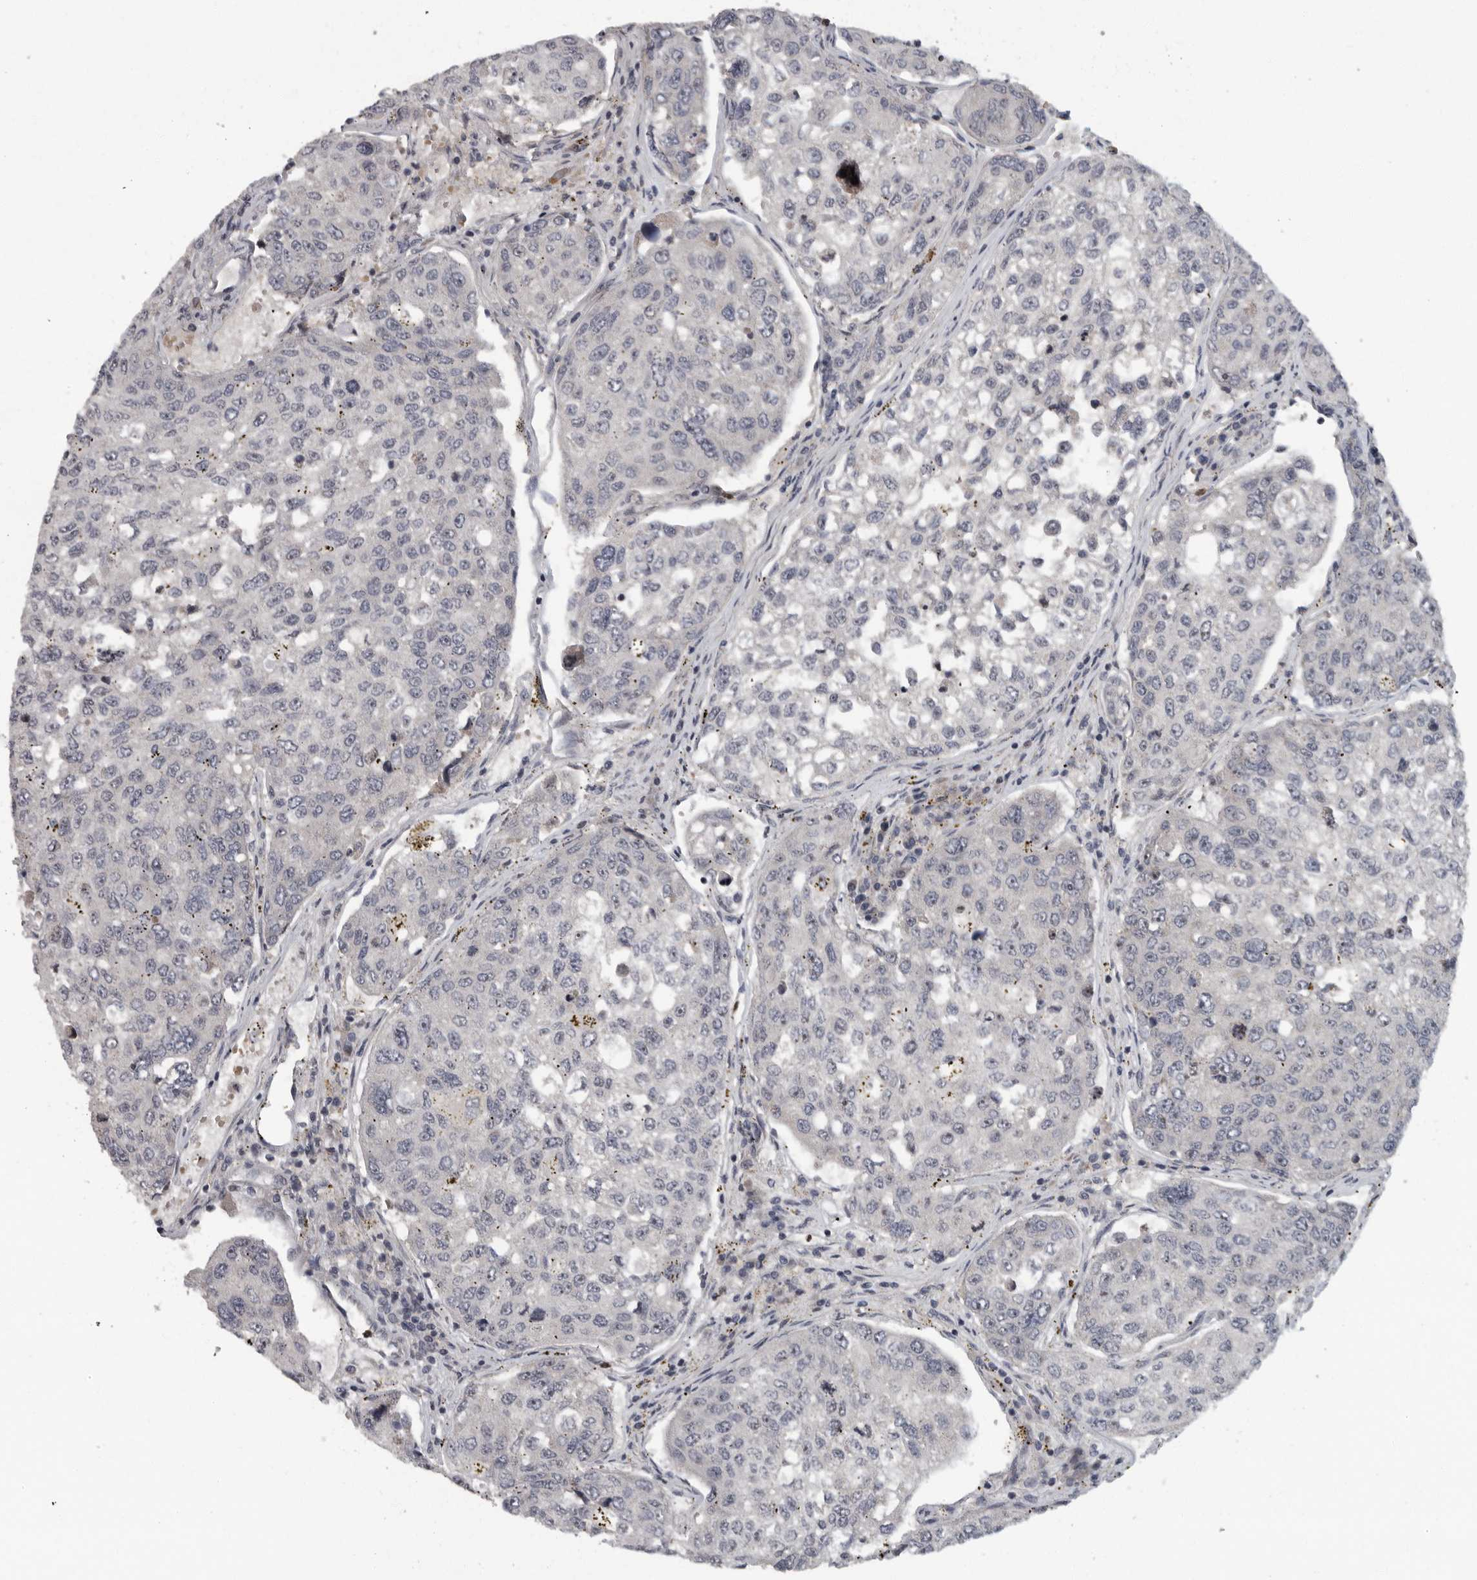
{"staining": {"intensity": "negative", "quantity": "none", "location": "none"}, "tissue": "urothelial cancer", "cell_type": "Tumor cells", "image_type": "cancer", "snomed": [{"axis": "morphology", "description": "Urothelial carcinoma, High grade"}, {"axis": "topography", "description": "Lymph node"}, {"axis": "topography", "description": "Urinary bladder"}], "caption": "Tumor cells show no significant expression in urothelial cancer. (DAB immunohistochemistry with hematoxylin counter stain).", "gene": "PDCD11", "patient": {"sex": "male", "age": 51}}